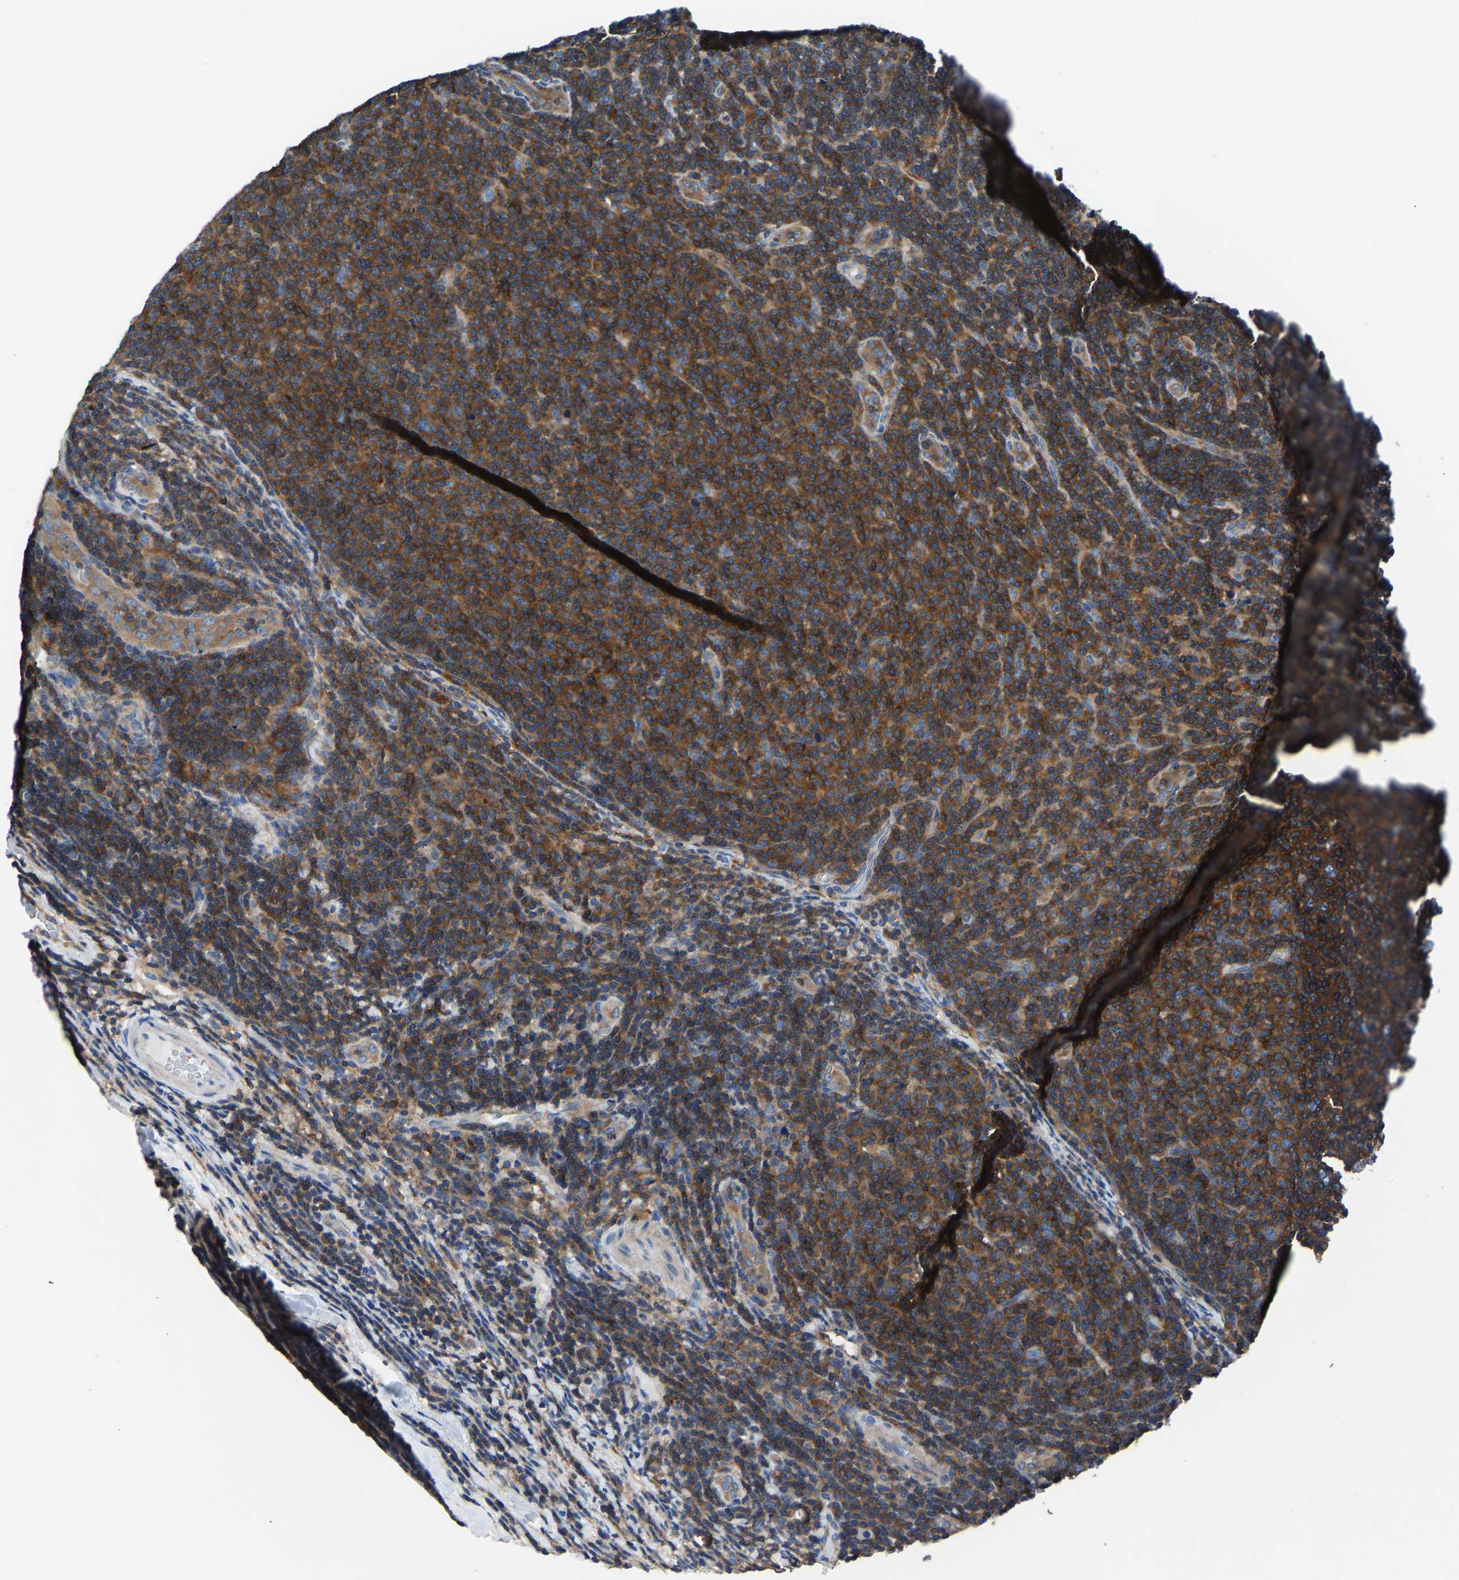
{"staining": {"intensity": "moderate", "quantity": ">75%", "location": "cytoplasmic/membranous"}, "tissue": "lymphoma", "cell_type": "Tumor cells", "image_type": "cancer", "snomed": [{"axis": "morphology", "description": "Malignant lymphoma, non-Hodgkin's type, Low grade"}, {"axis": "topography", "description": "Lymph node"}], "caption": "This is an image of IHC staining of low-grade malignant lymphoma, non-Hodgkin's type, which shows moderate expression in the cytoplasmic/membranous of tumor cells.", "gene": "PRKAR1A", "patient": {"sex": "male", "age": 66}}